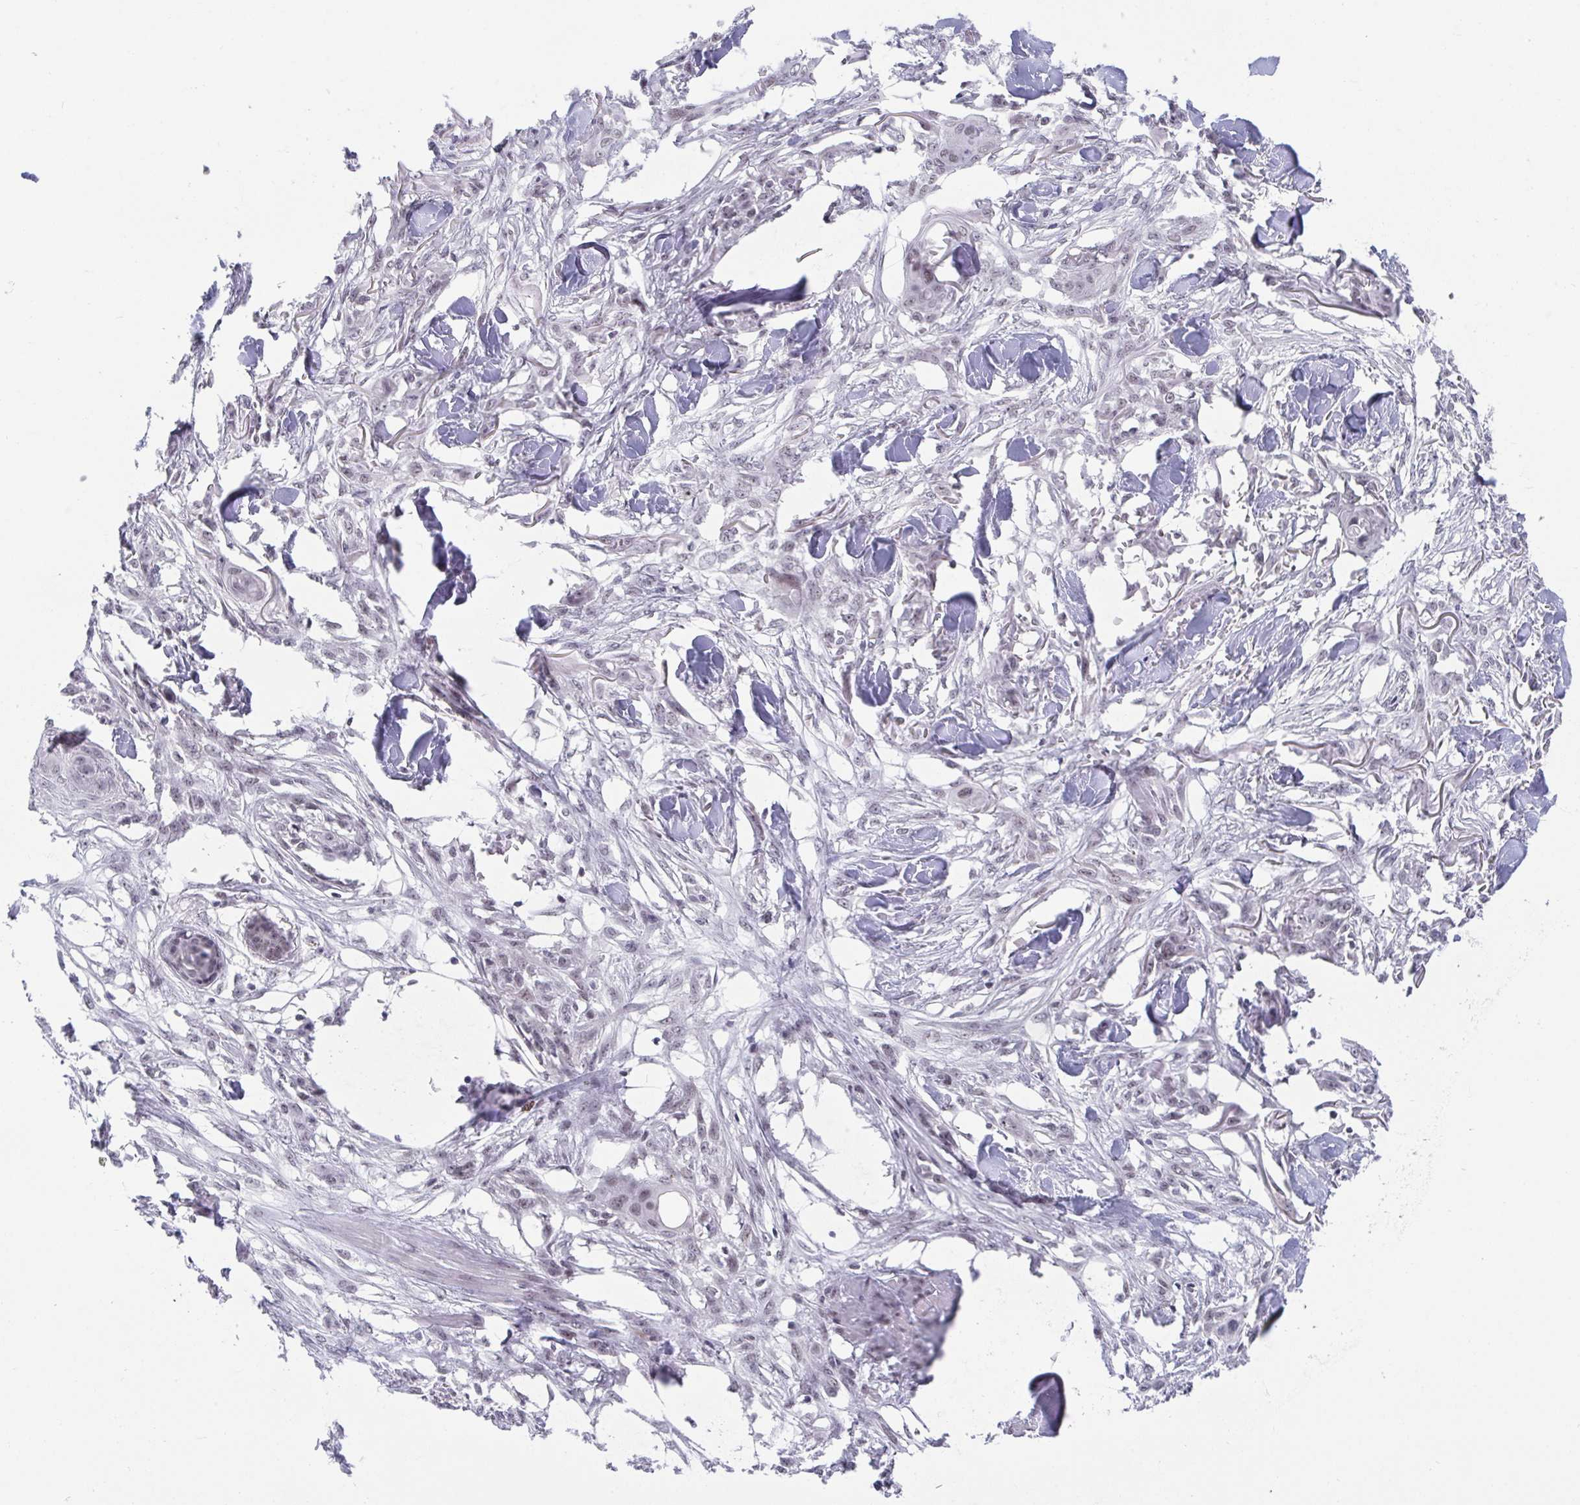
{"staining": {"intensity": "weak", "quantity": "<25%", "location": "nuclear"}, "tissue": "skin cancer", "cell_type": "Tumor cells", "image_type": "cancer", "snomed": [{"axis": "morphology", "description": "Squamous cell carcinoma, NOS"}, {"axis": "topography", "description": "Skin"}], "caption": "Immunohistochemistry histopathology image of neoplastic tissue: human skin cancer stained with DAB (3,3'-diaminobenzidine) displays no significant protein expression in tumor cells. (Stains: DAB immunohistochemistry (IHC) with hematoxylin counter stain, Microscopy: brightfield microscopy at high magnification).", "gene": "SLC7A10", "patient": {"sex": "female", "age": 59}}